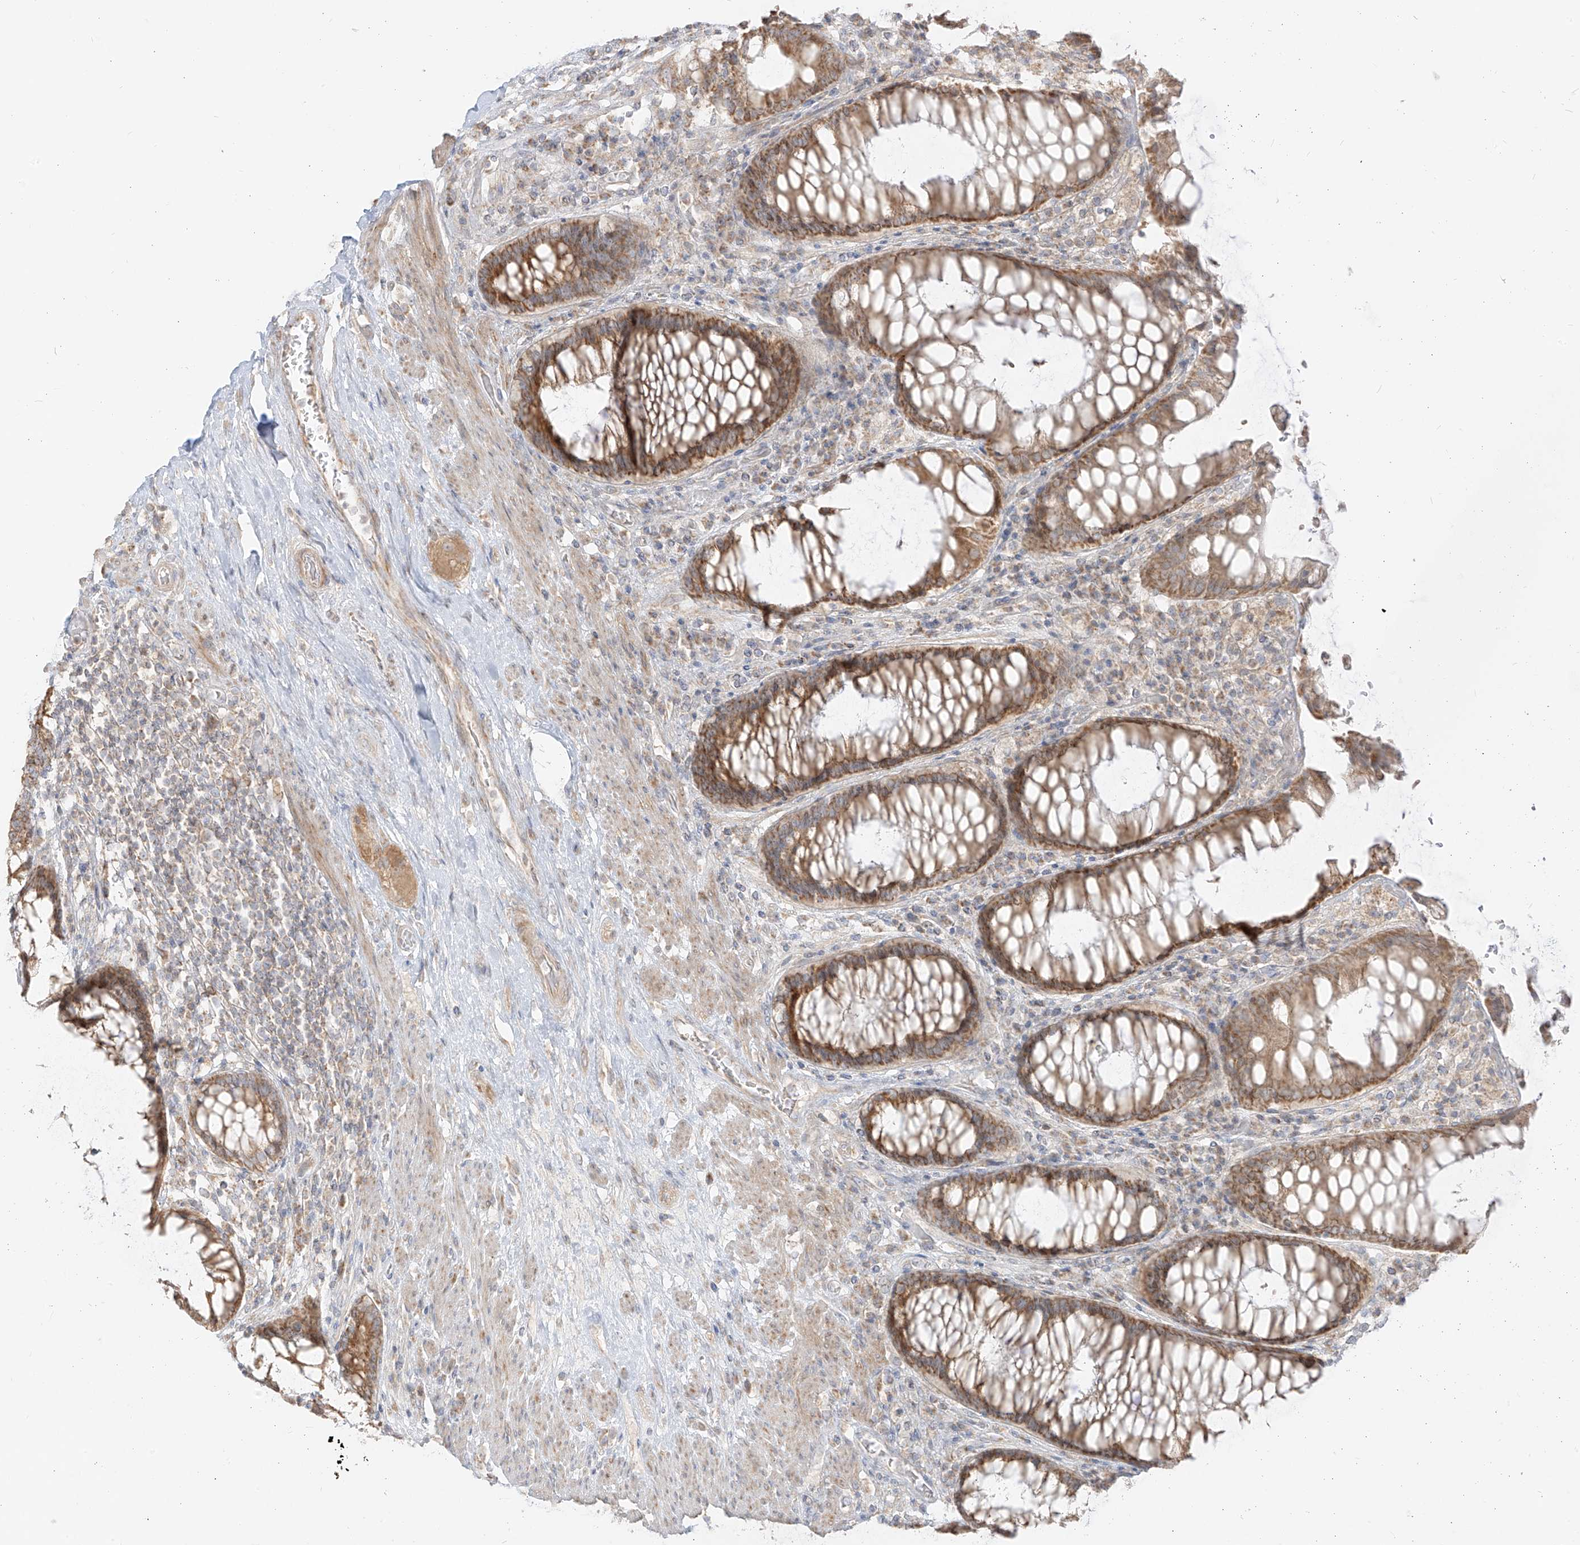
{"staining": {"intensity": "moderate", "quantity": ">75%", "location": "cytoplasmic/membranous"}, "tissue": "rectum", "cell_type": "Glandular cells", "image_type": "normal", "snomed": [{"axis": "morphology", "description": "Normal tissue, NOS"}, {"axis": "topography", "description": "Rectum"}], "caption": "Benign rectum was stained to show a protein in brown. There is medium levels of moderate cytoplasmic/membranous positivity in about >75% of glandular cells.", "gene": "ZIM3", "patient": {"sex": "male", "age": 64}}